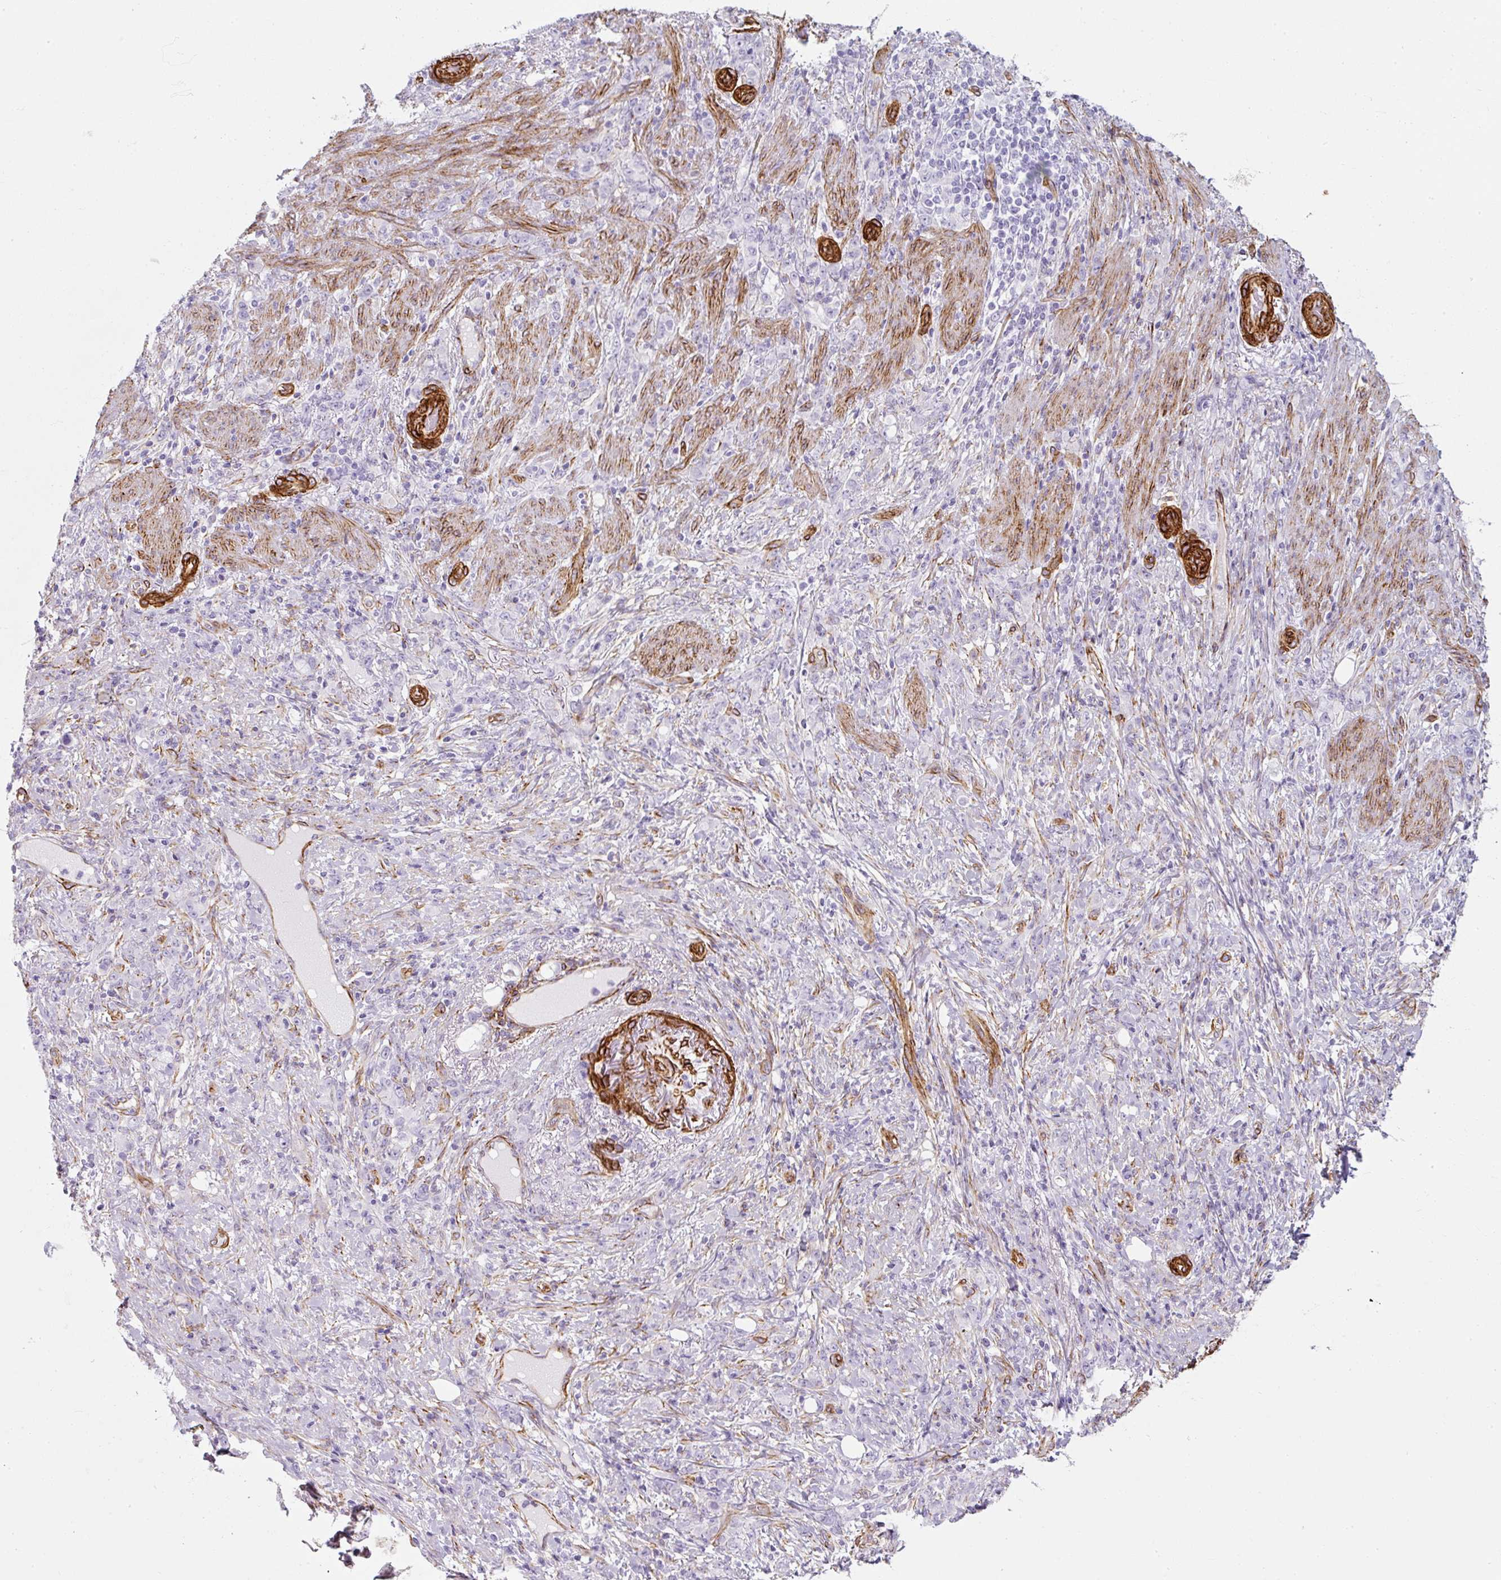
{"staining": {"intensity": "negative", "quantity": "none", "location": "none"}, "tissue": "stomach cancer", "cell_type": "Tumor cells", "image_type": "cancer", "snomed": [{"axis": "morphology", "description": "Normal tissue, NOS"}, {"axis": "morphology", "description": "Adenocarcinoma, NOS"}, {"axis": "topography", "description": "Stomach"}], "caption": "DAB (3,3'-diaminobenzidine) immunohistochemical staining of stomach adenocarcinoma exhibits no significant positivity in tumor cells. (DAB immunohistochemistry, high magnification).", "gene": "CAVIN3", "patient": {"sex": "female", "age": 79}}